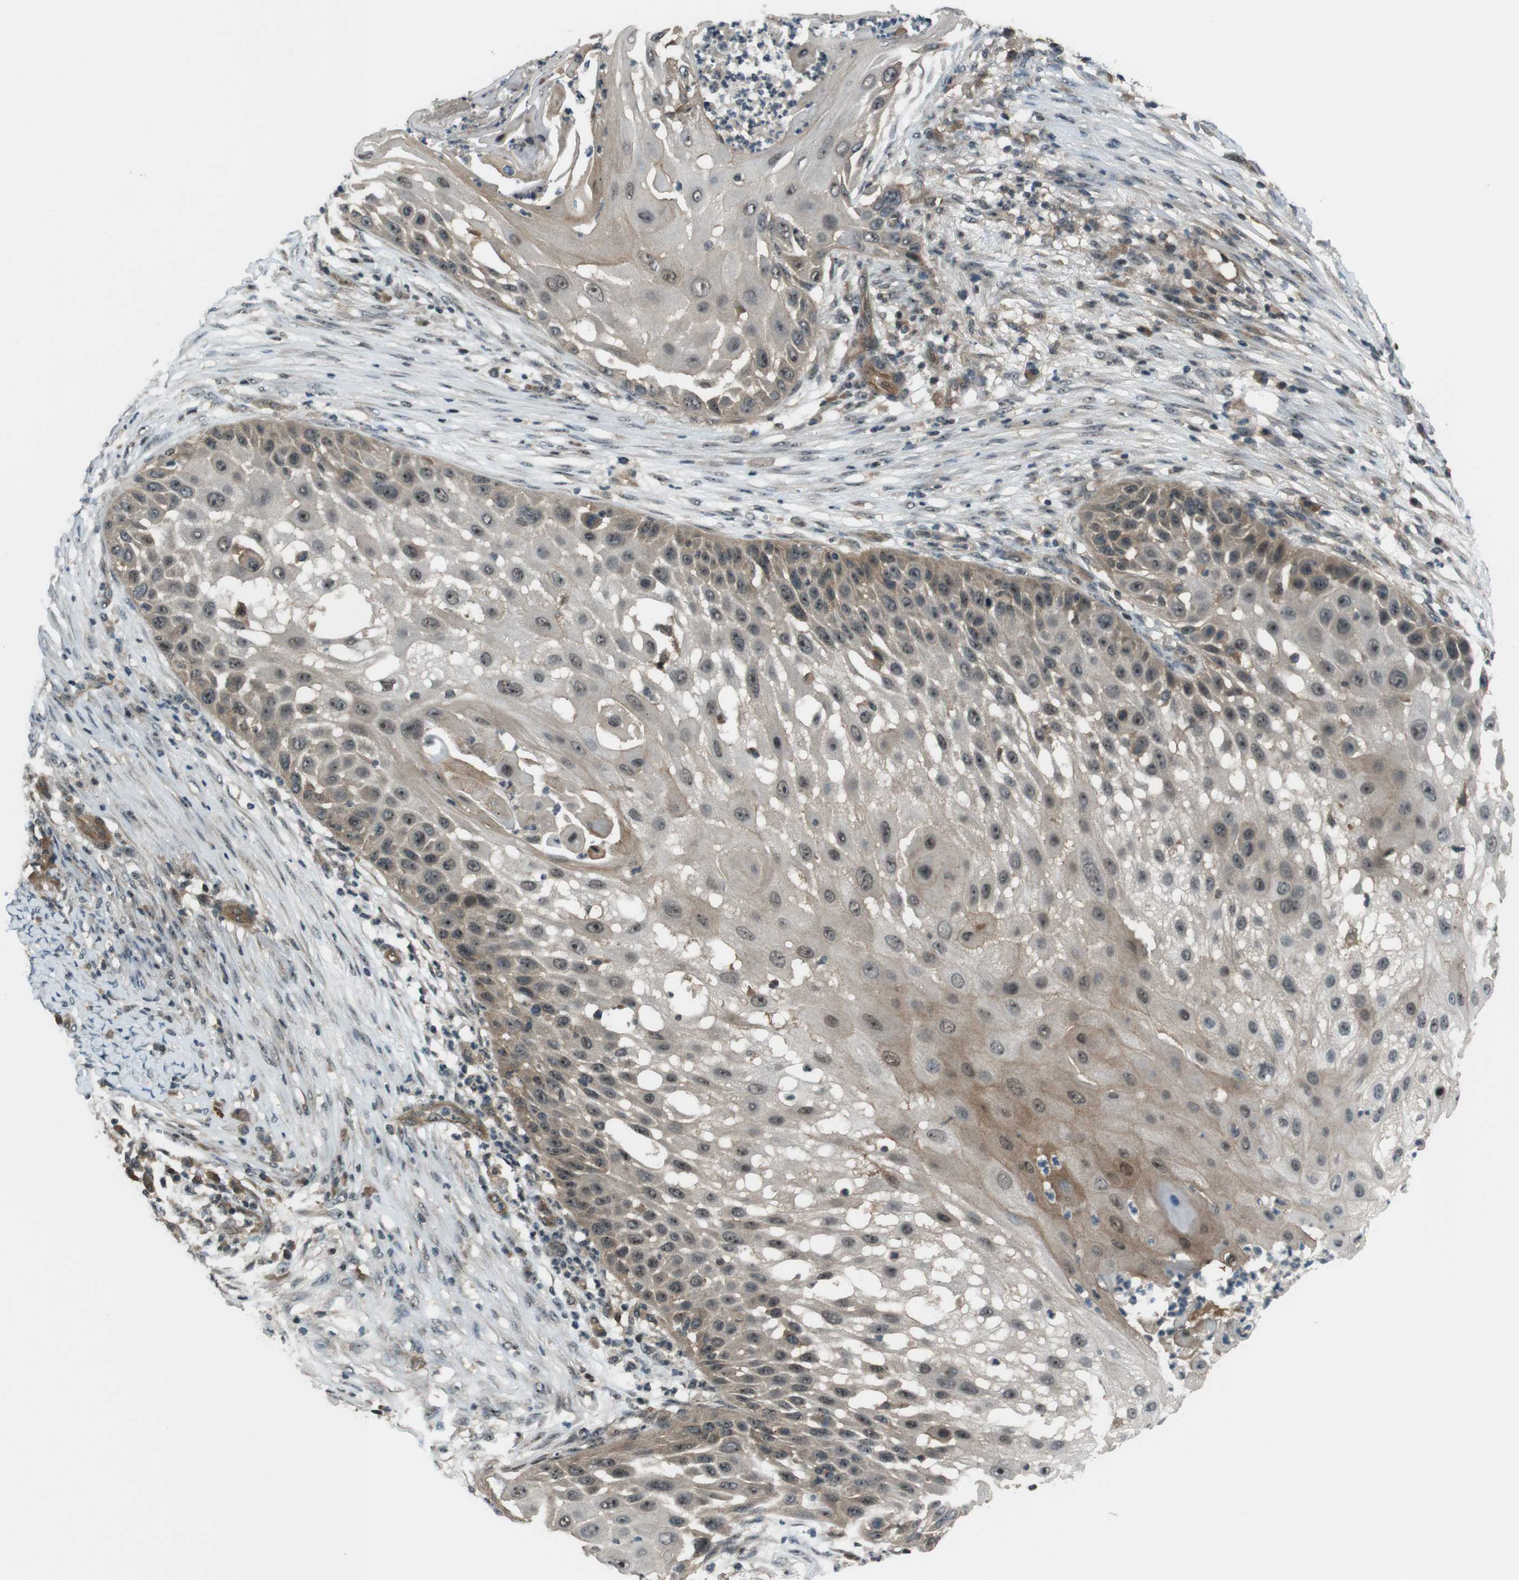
{"staining": {"intensity": "weak", "quantity": ">75%", "location": "cytoplasmic/membranous,nuclear"}, "tissue": "skin cancer", "cell_type": "Tumor cells", "image_type": "cancer", "snomed": [{"axis": "morphology", "description": "Squamous cell carcinoma, NOS"}, {"axis": "topography", "description": "Skin"}], "caption": "A high-resolution image shows immunohistochemistry (IHC) staining of squamous cell carcinoma (skin), which displays weak cytoplasmic/membranous and nuclear expression in approximately >75% of tumor cells. (DAB IHC with brightfield microscopy, high magnification).", "gene": "TIAM2", "patient": {"sex": "female", "age": 44}}